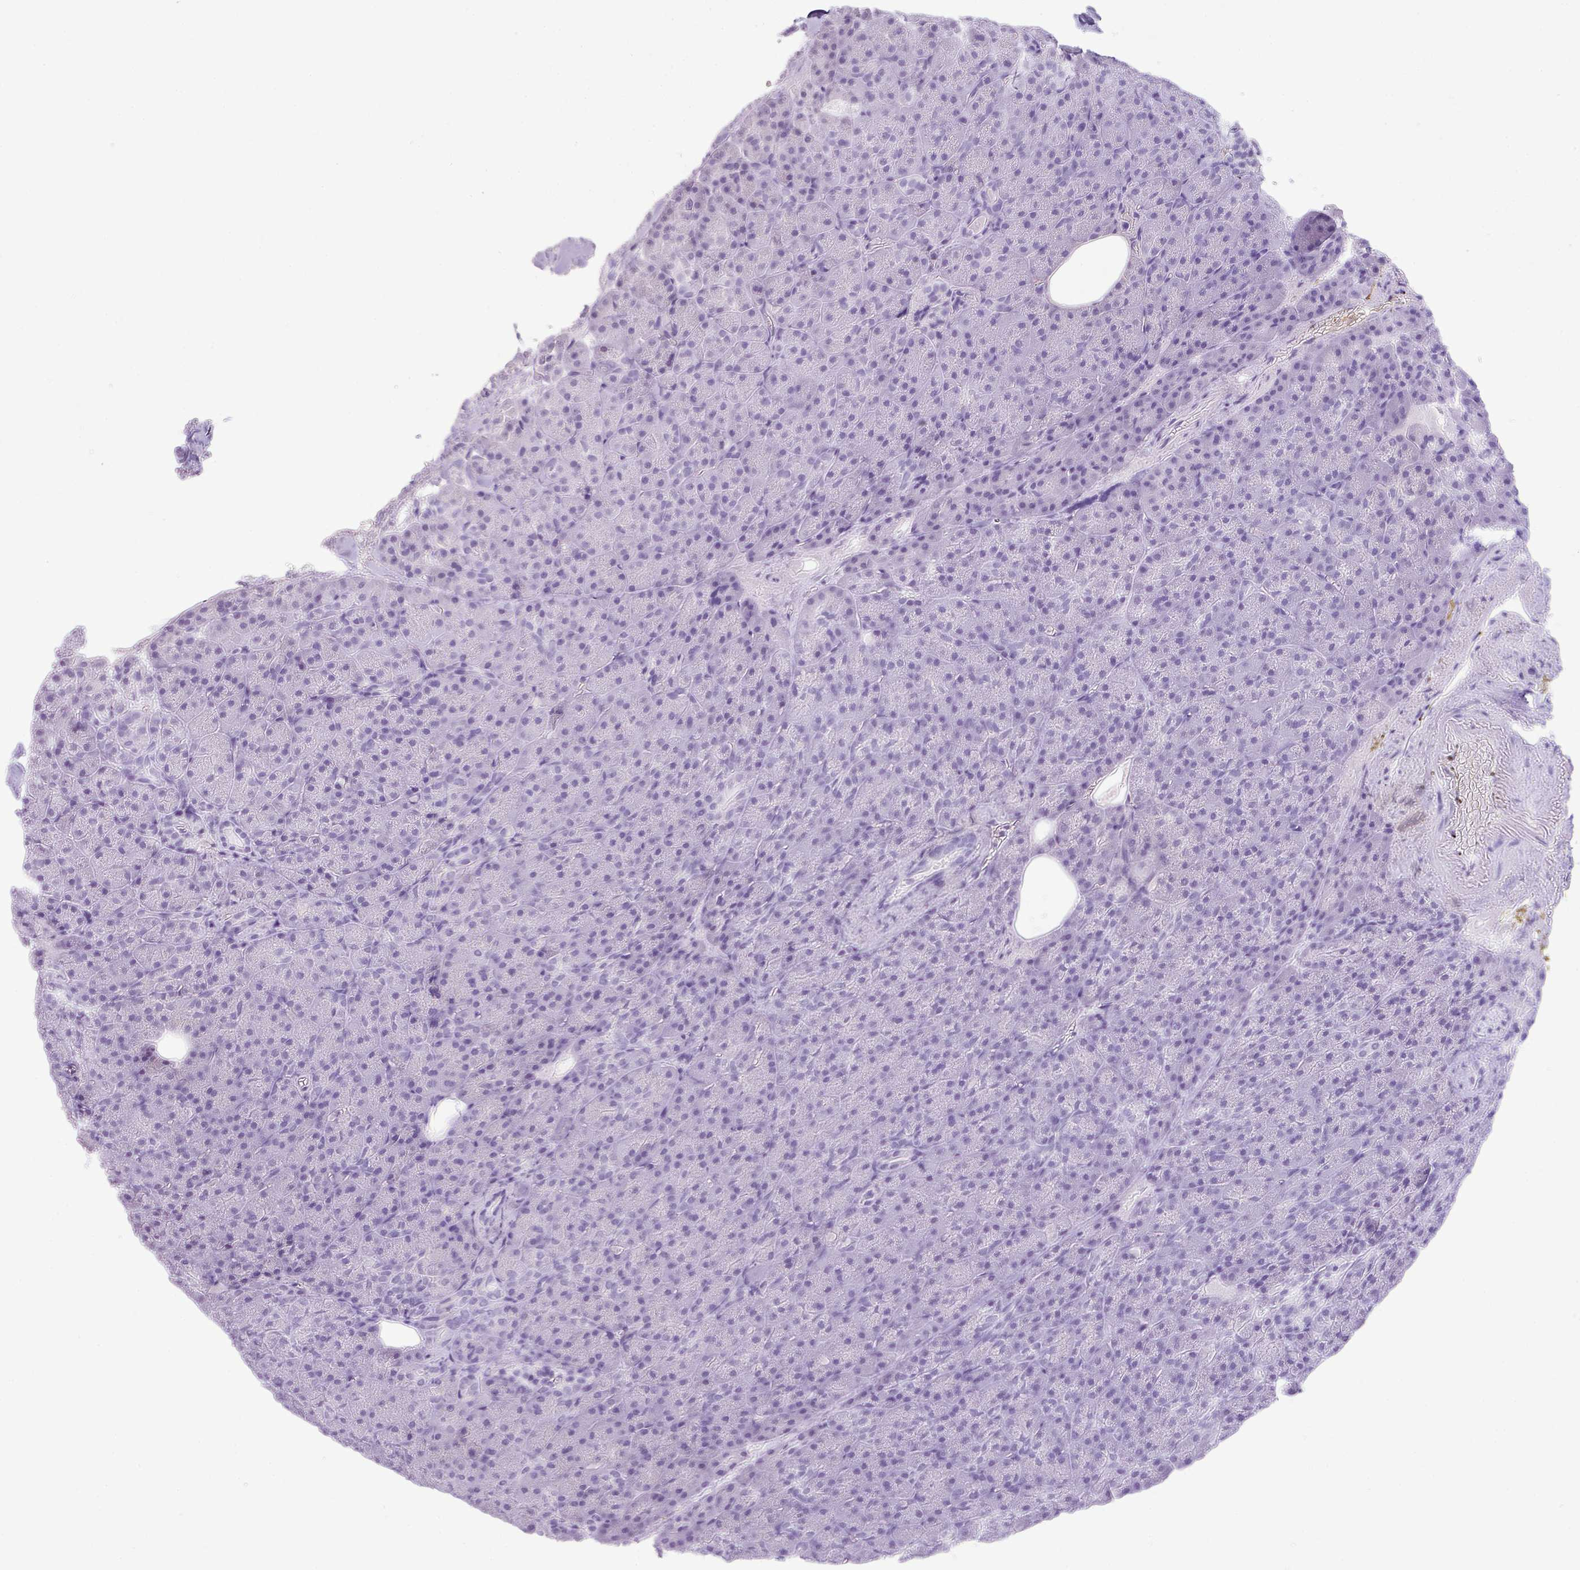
{"staining": {"intensity": "negative", "quantity": "none", "location": "none"}, "tissue": "pancreas", "cell_type": "Exocrine glandular cells", "image_type": "normal", "snomed": [{"axis": "morphology", "description": "Normal tissue, NOS"}, {"axis": "topography", "description": "Pancreas"}], "caption": "Exocrine glandular cells are negative for protein expression in normal human pancreas. (Brightfield microscopy of DAB IHC at high magnification).", "gene": "TNP1", "patient": {"sex": "female", "age": 74}}